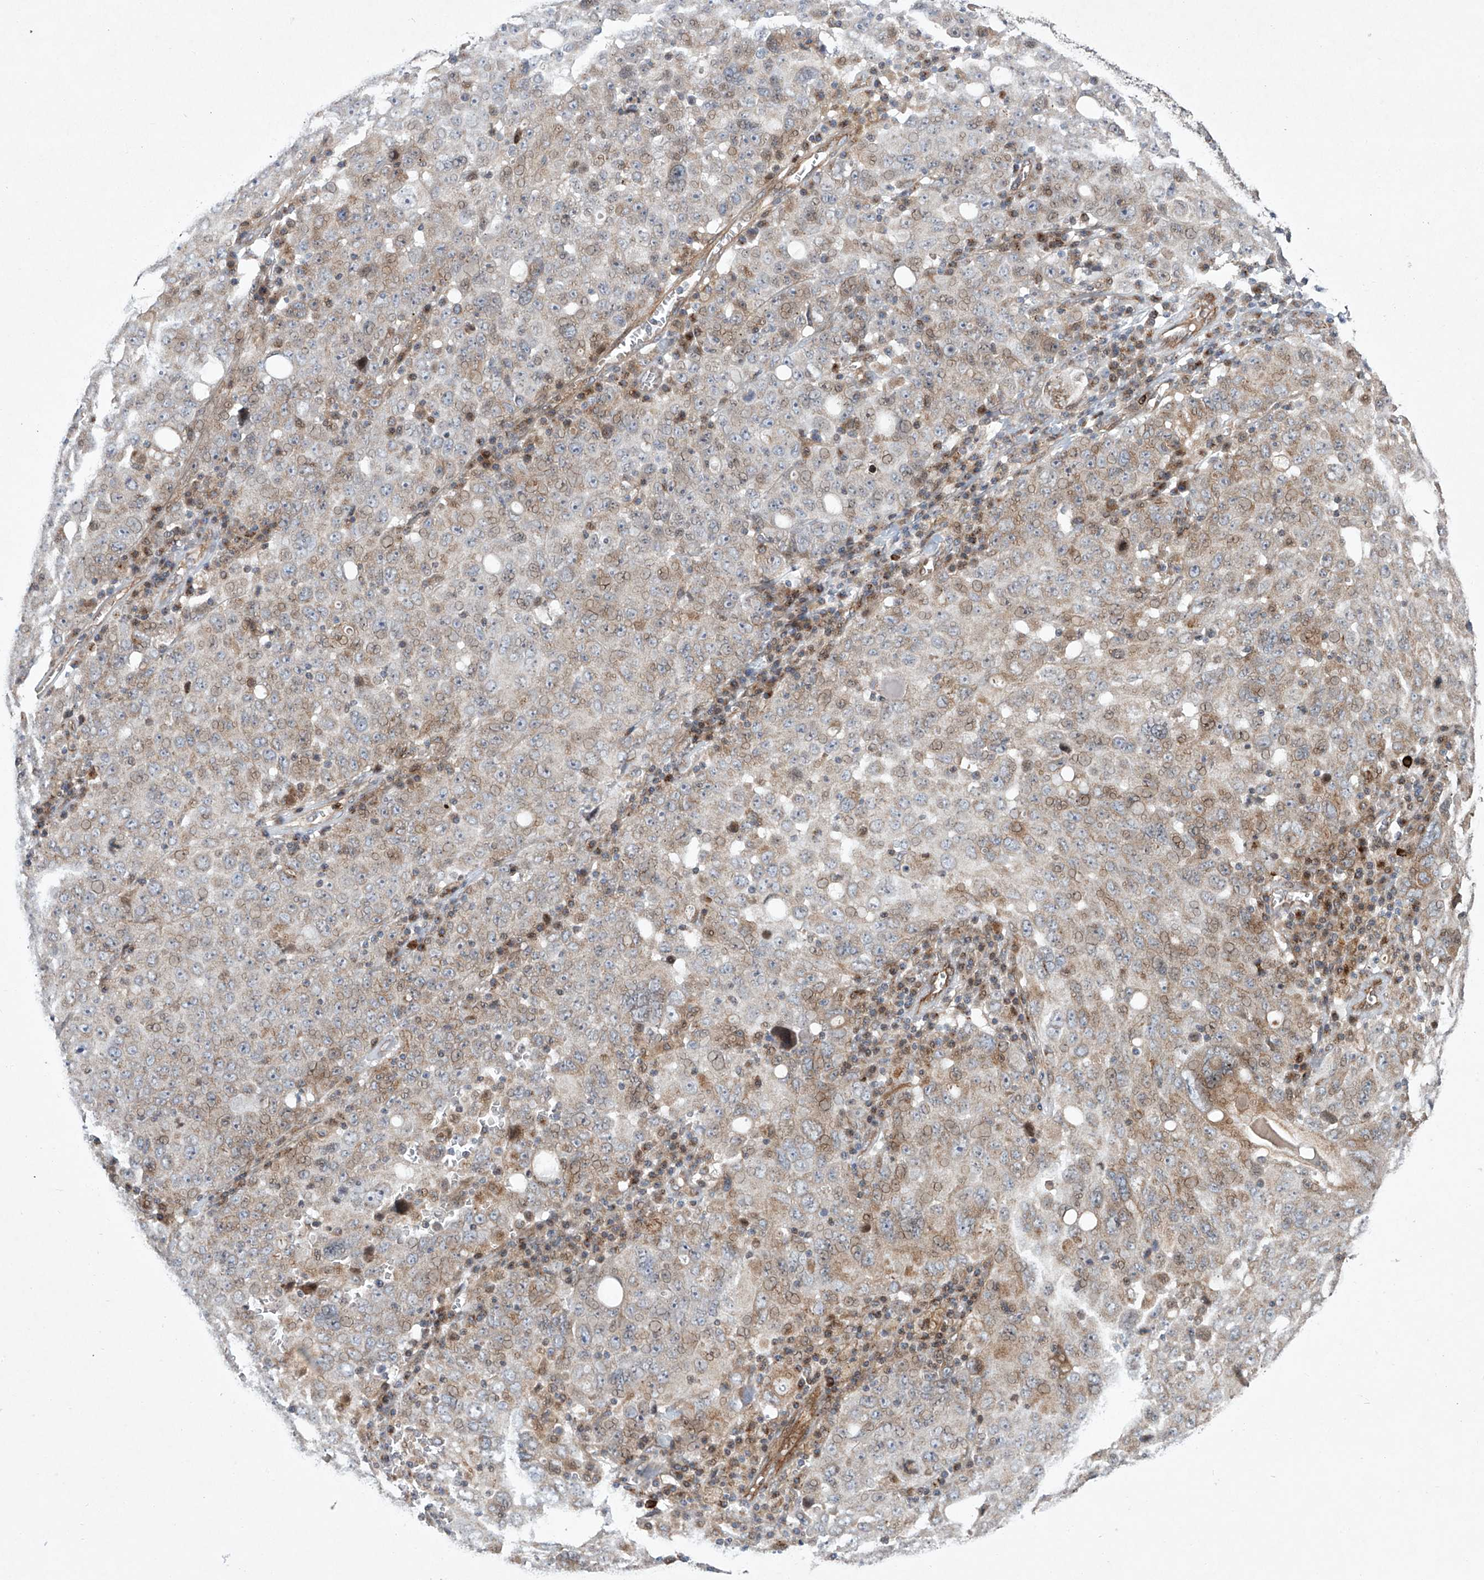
{"staining": {"intensity": "weak", "quantity": "25%-75%", "location": "cytoplasmic/membranous"}, "tissue": "ovarian cancer", "cell_type": "Tumor cells", "image_type": "cancer", "snomed": [{"axis": "morphology", "description": "Carcinoma, endometroid"}, {"axis": "topography", "description": "Ovary"}], "caption": "Approximately 25%-75% of tumor cells in human ovarian cancer reveal weak cytoplasmic/membranous protein expression as visualized by brown immunohistochemical staining.", "gene": "KLC4", "patient": {"sex": "female", "age": 62}}